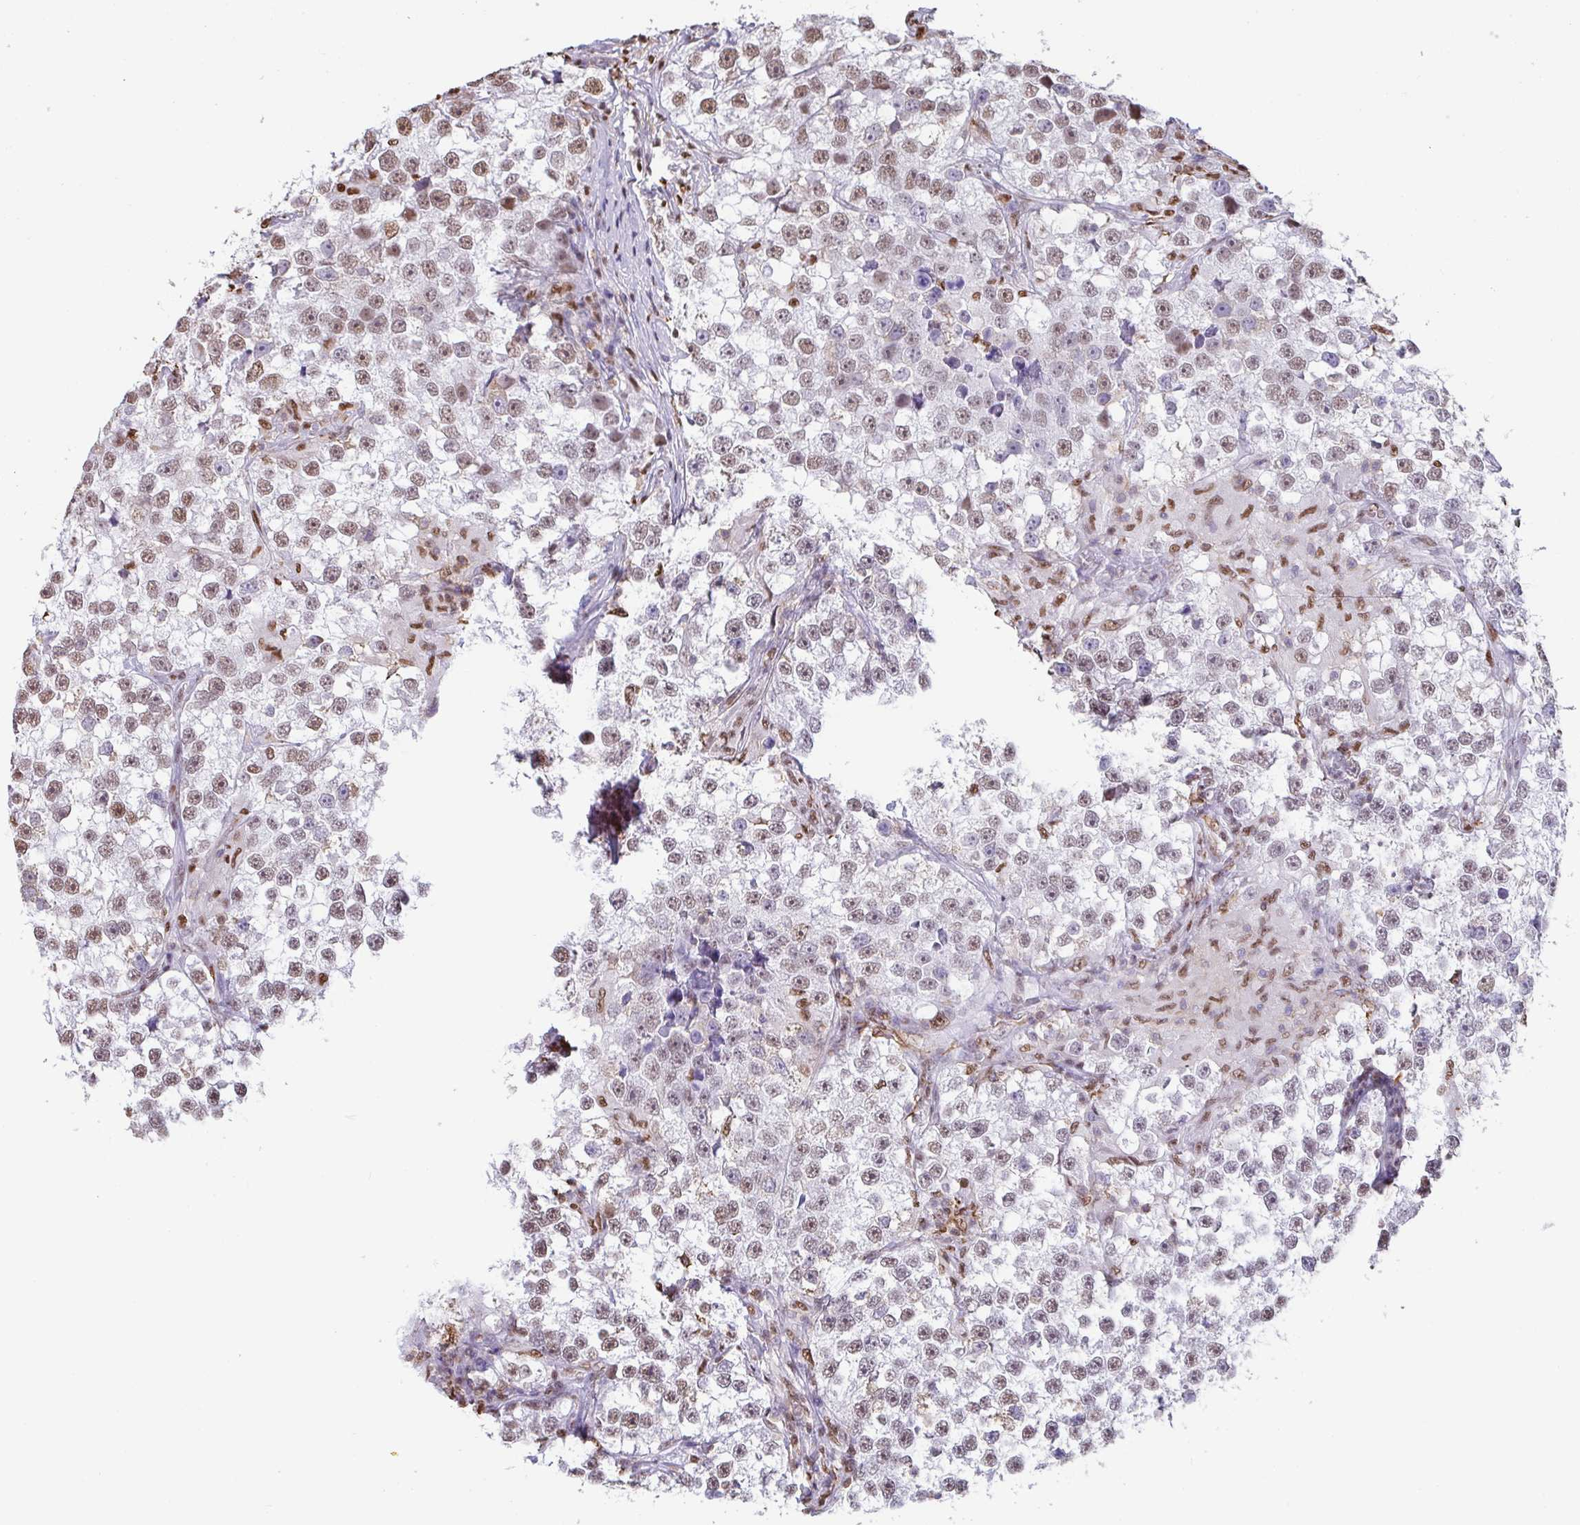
{"staining": {"intensity": "moderate", "quantity": "25%-75%", "location": "nuclear"}, "tissue": "testis cancer", "cell_type": "Tumor cells", "image_type": "cancer", "snomed": [{"axis": "morphology", "description": "Seminoma, NOS"}, {"axis": "topography", "description": "Testis"}], "caption": "IHC micrograph of neoplastic tissue: testis cancer stained using immunohistochemistry (IHC) displays medium levels of moderate protein expression localized specifically in the nuclear of tumor cells, appearing as a nuclear brown color.", "gene": "BTBD10", "patient": {"sex": "male", "age": 46}}